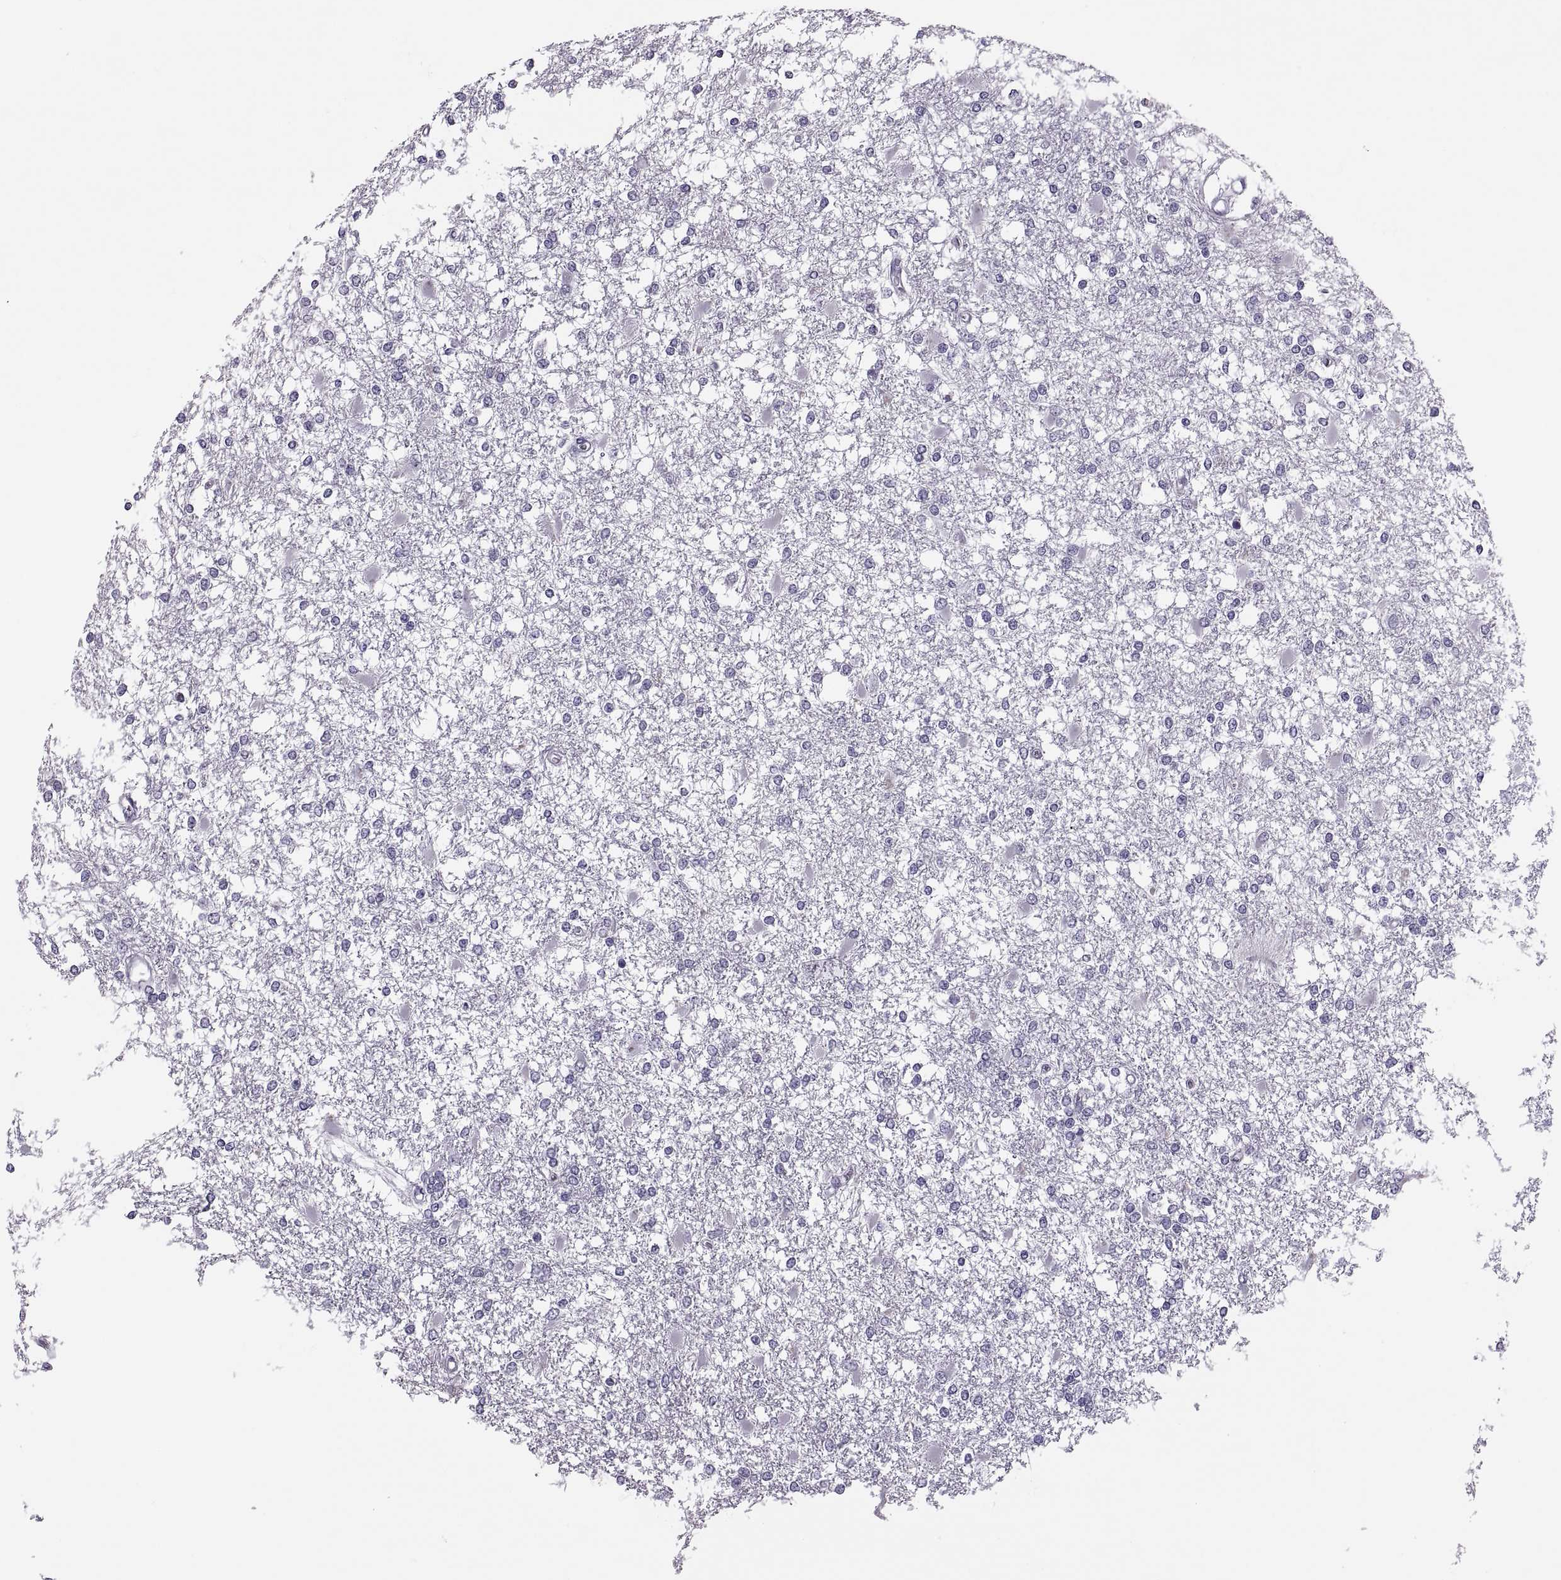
{"staining": {"intensity": "negative", "quantity": "none", "location": "none"}, "tissue": "glioma", "cell_type": "Tumor cells", "image_type": "cancer", "snomed": [{"axis": "morphology", "description": "Glioma, malignant, High grade"}, {"axis": "topography", "description": "Cerebral cortex"}], "caption": "This is a micrograph of IHC staining of high-grade glioma (malignant), which shows no positivity in tumor cells.", "gene": "SYNGR4", "patient": {"sex": "male", "age": 79}}